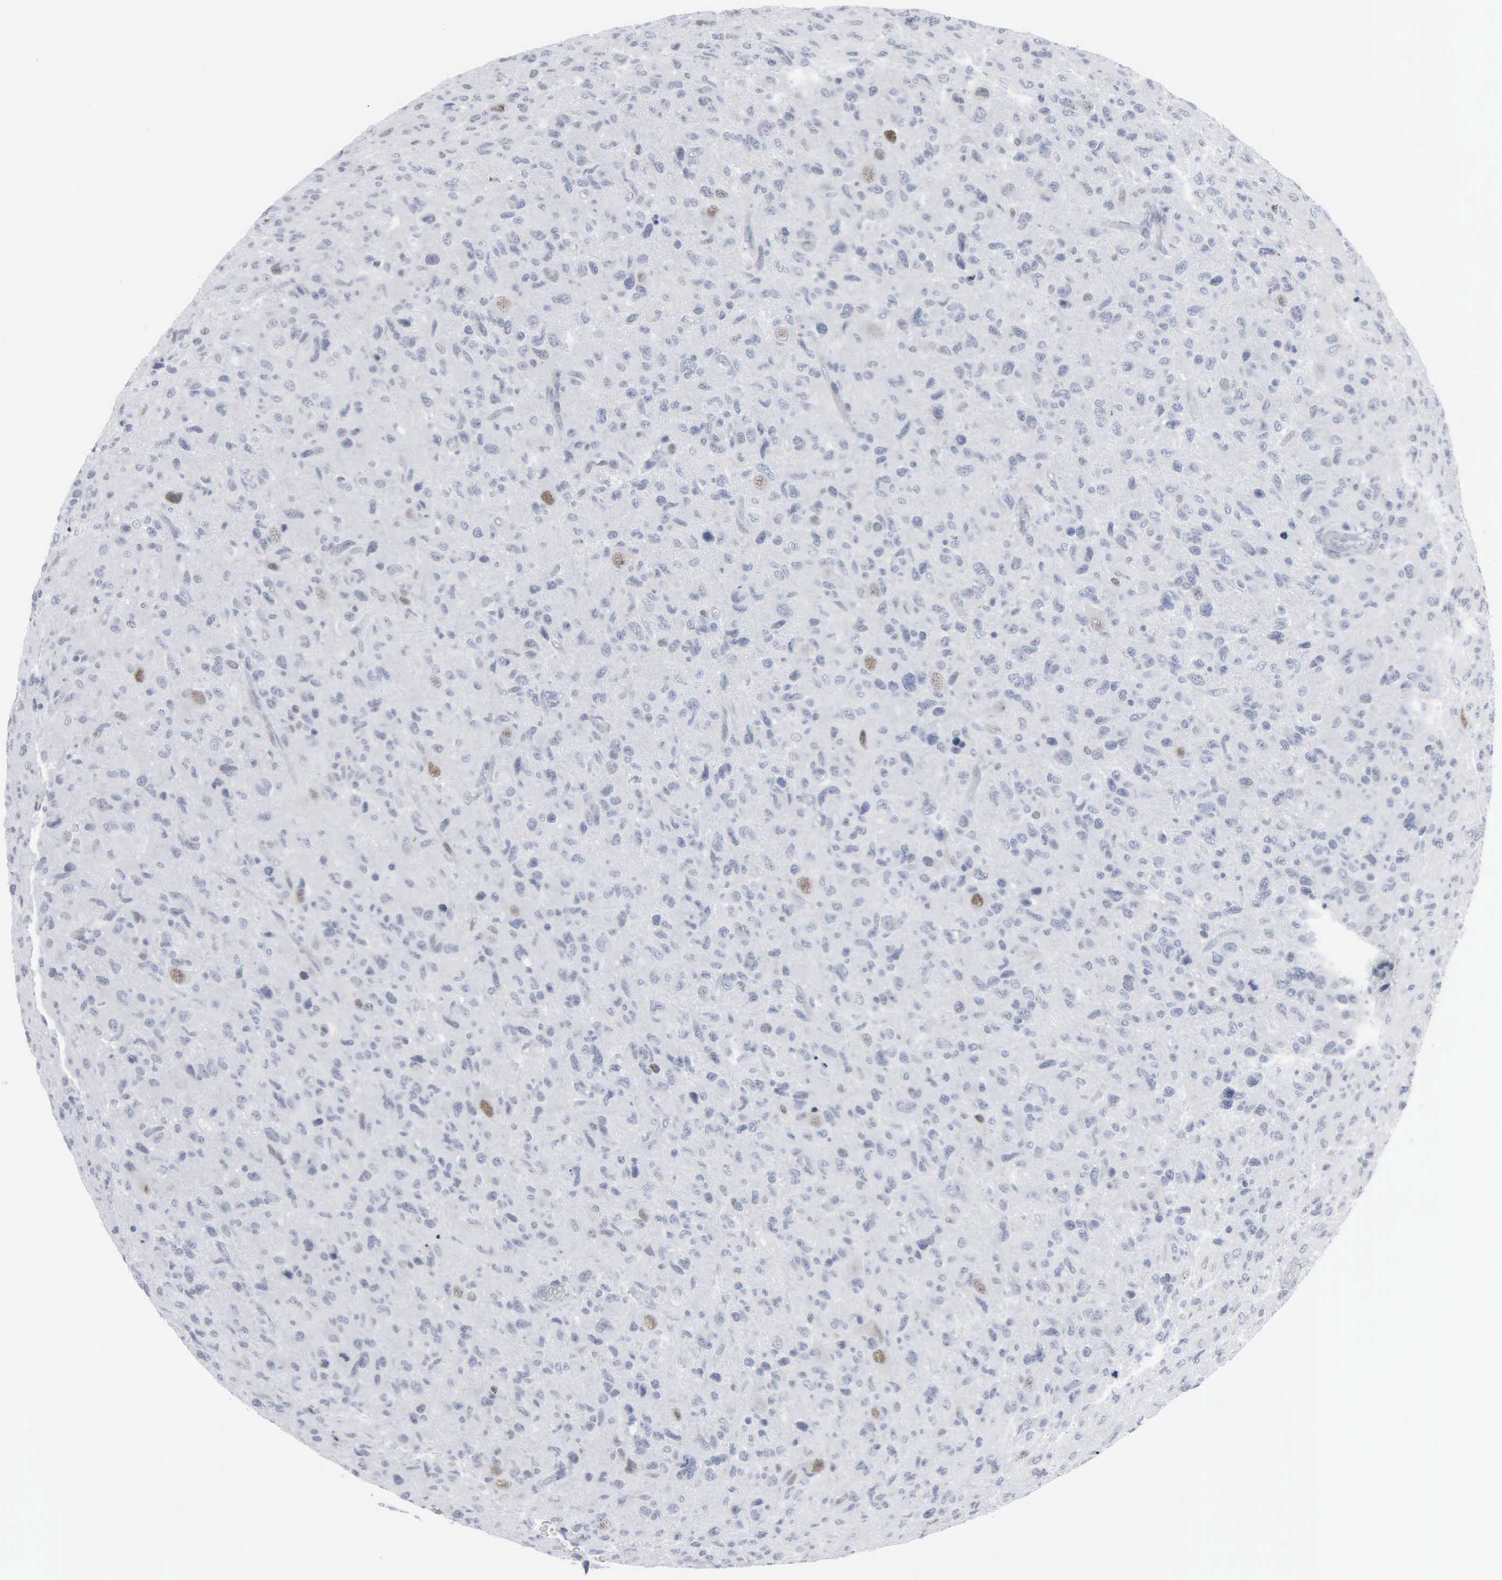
{"staining": {"intensity": "negative", "quantity": "none", "location": "none"}, "tissue": "glioma", "cell_type": "Tumor cells", "image_type": "cancer", "snomed": [{"axis": "morphology", "description": "Glioma, malignant, High grade"}, {"axis": "topography", "description": "Brain"}], "caption": "Tumor cells show no significant staining in high-grade glioma (malignant).", "gene": "CCND3", "patient": {"sex": "female", "age": 60}}